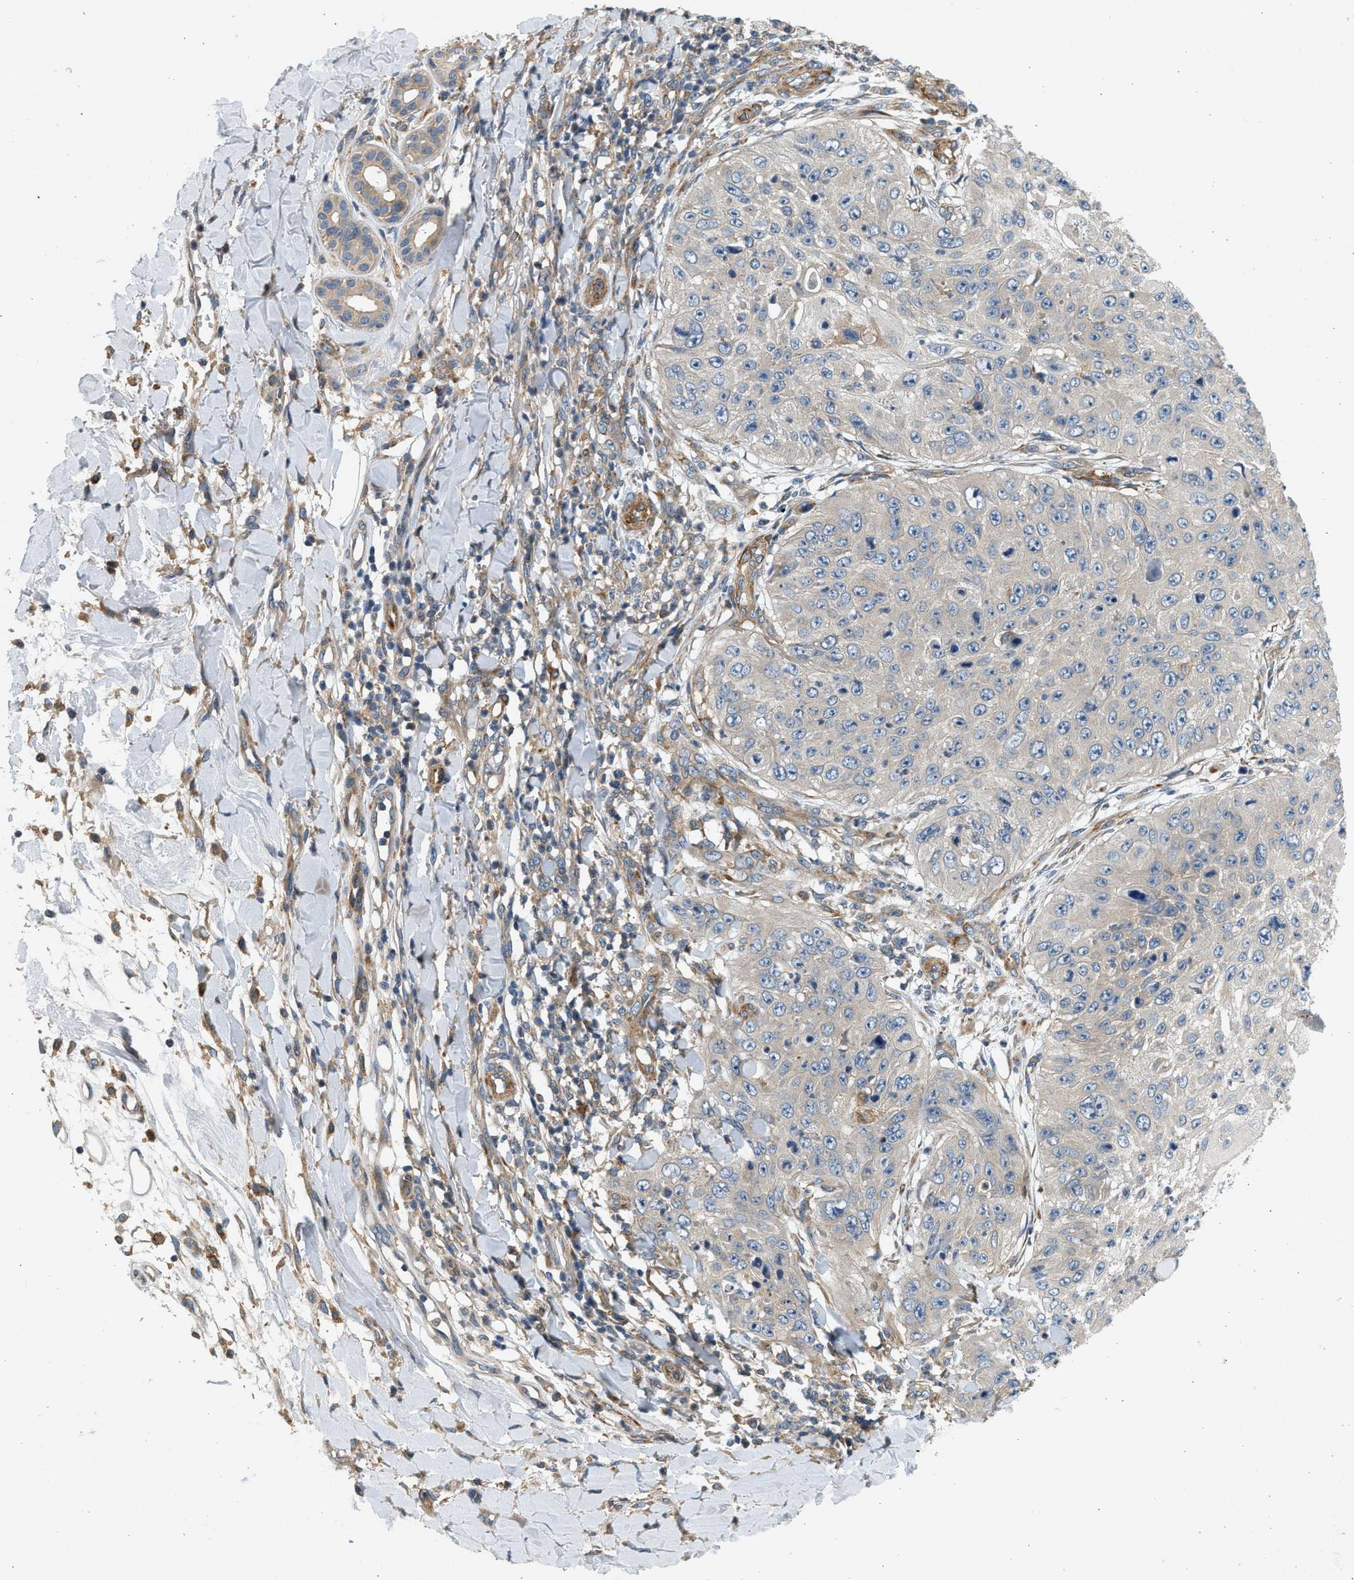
{"staining": {"intensity": "negative", "quantity": "none", "location": "none"}, "tissue": "skin cancer", "cell_type": "Tumor cells", "image_type": "cancer", "snomed": [{"axis": "morphology", "description": "Squamous cell carcinoma, NOS"}, {"axis": "topography", "description": "Skin"}], "caption": "Micrograph shows no significant protein expression in tumor cells of squamous cell carcinoma (skin). (Stains: DAB (3,3'-diaminobenzidine) immunohistochemistry with hematoxylin counter stain, Microscopy: brightfield microscopy at high magnification).", "gene": "KDELR2", "patient": {"sex": "female", "age": 80}}